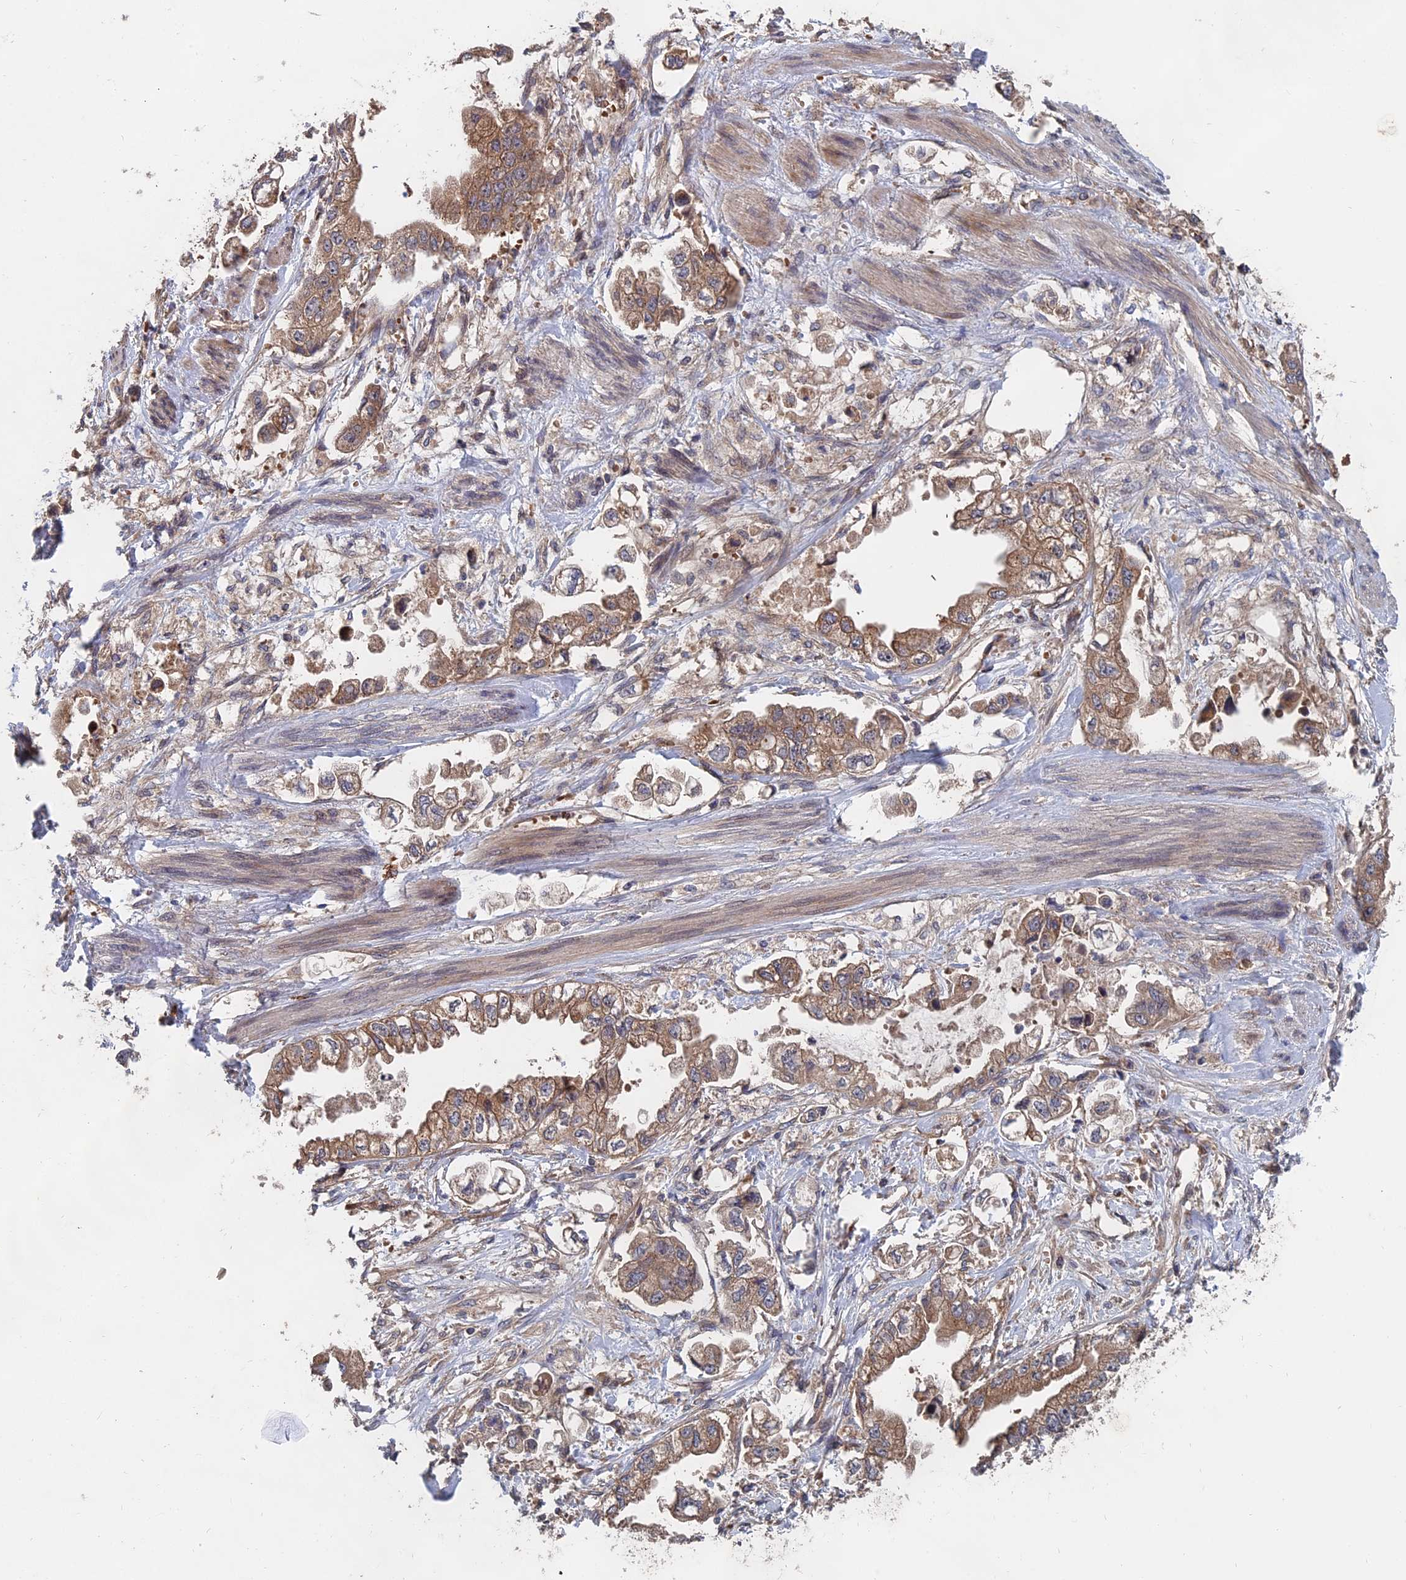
{"staining": {"intensity": "moderate", "quantity": ">75%", "location": "cytoplasmic/membranous"}, "tissue": "stomach cancer", "cell_type": "Tumor cells", "image_type": "cancer", "snomed": [{"axis": "morphology", "description": "Adenocarcinoma, NOS"}, {"axis": "topography", "description": "Stomach"}], "caption": "Stomach cancer stained with a protein marker displays moderate staining in tumor cells.", "gene": "TRAPPC2L", "patient": {"sex": "male", "age": 62}}